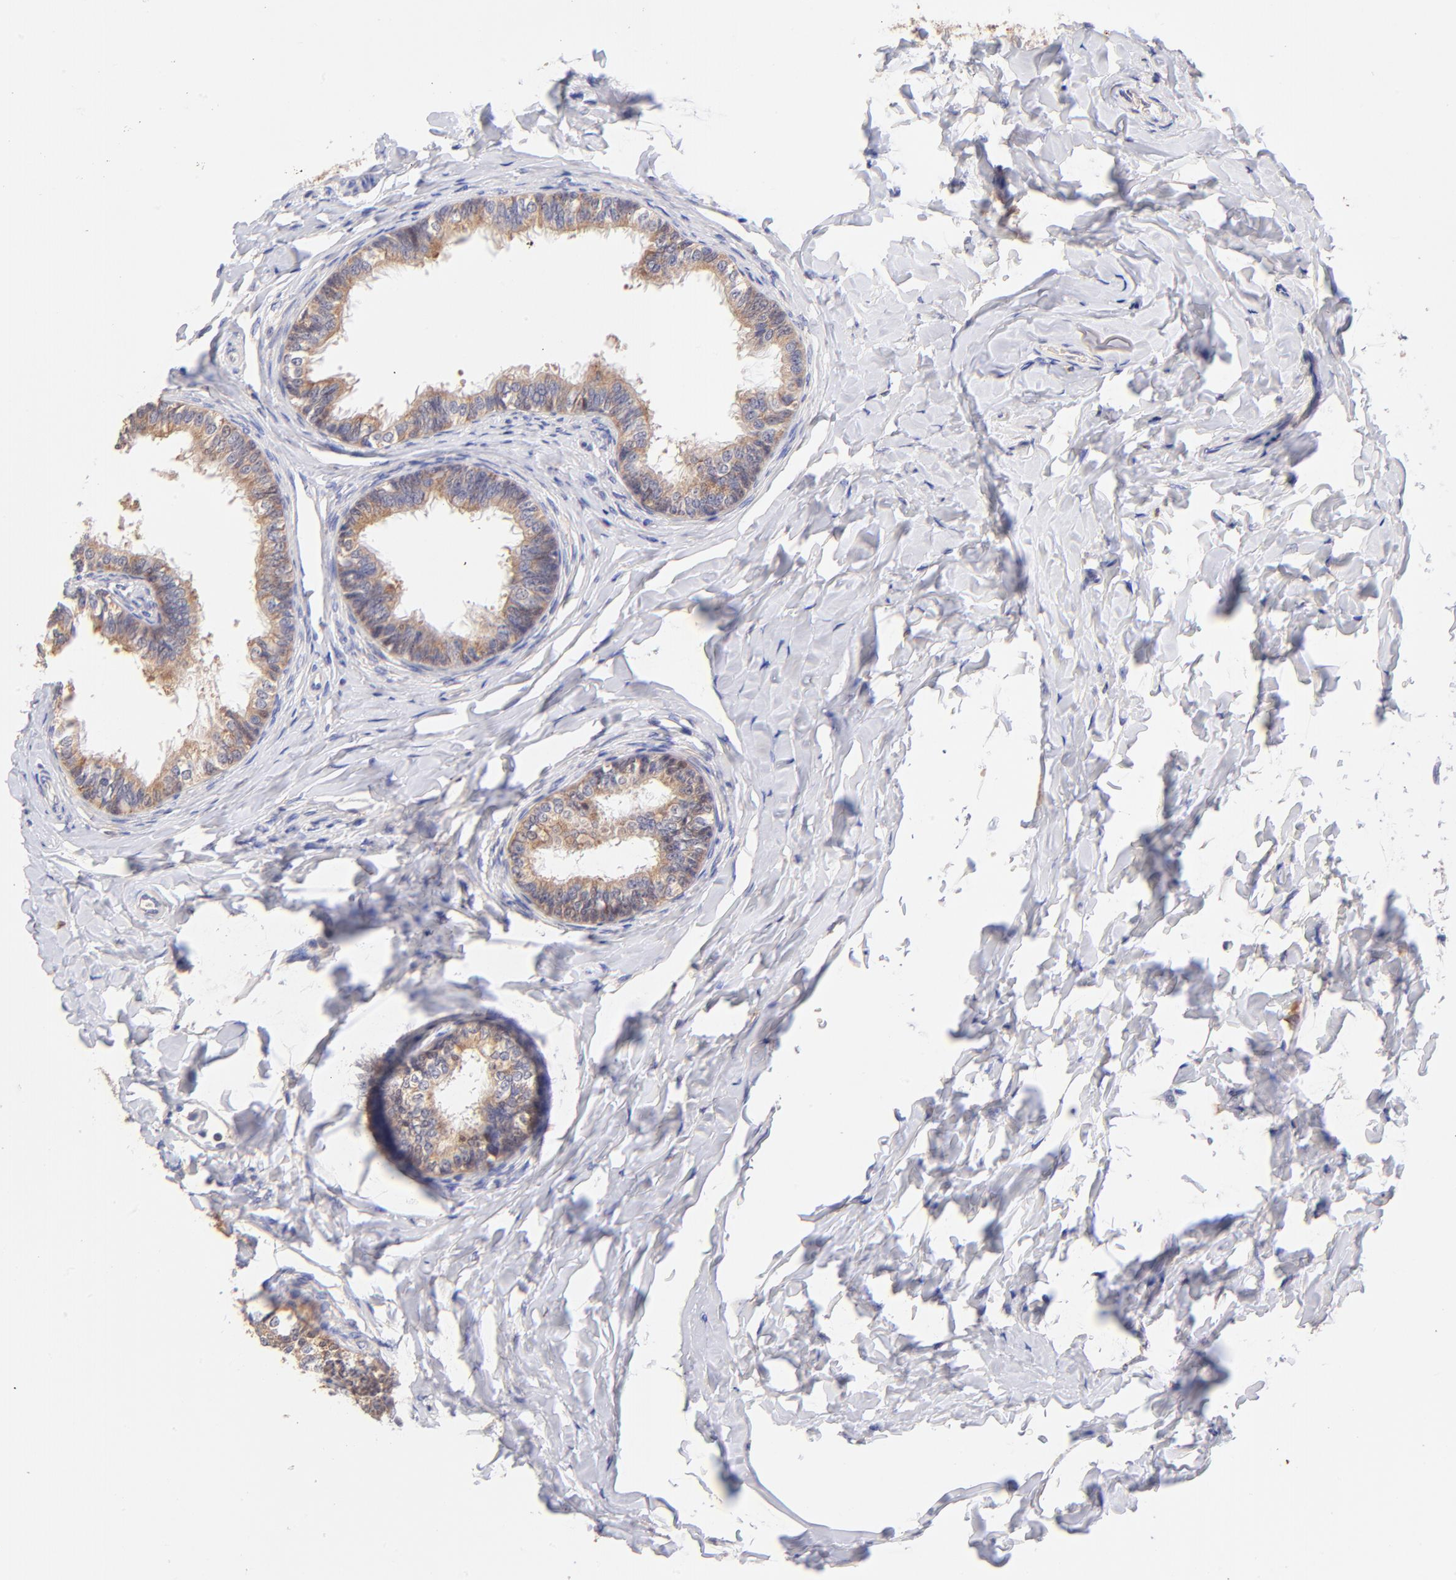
{"staining": {"intensity": "moderate", "quantity": ">75%", "location": "cytoplasmic/membranous"}, "tissue": "epididymis", "cell_type": "Glandular cells", "image_type": "normal", "snomed": [{"axis": "morphology", "description": "Normal tissue, NOS"}, {"axis": "topography", "description": "Soft tissue"}, {"axis": "topography", "description": "Epididymis"}], "caption": "Protein analysis of normal epididymis displays moderate cytoplasmic/membranous positivity in approximately >75% of glandular cells. The protein is shown in brown color, while the nuclei are stained blue.", "gene": "RPL11", "patient": {"sex": "male", "age": 26}}